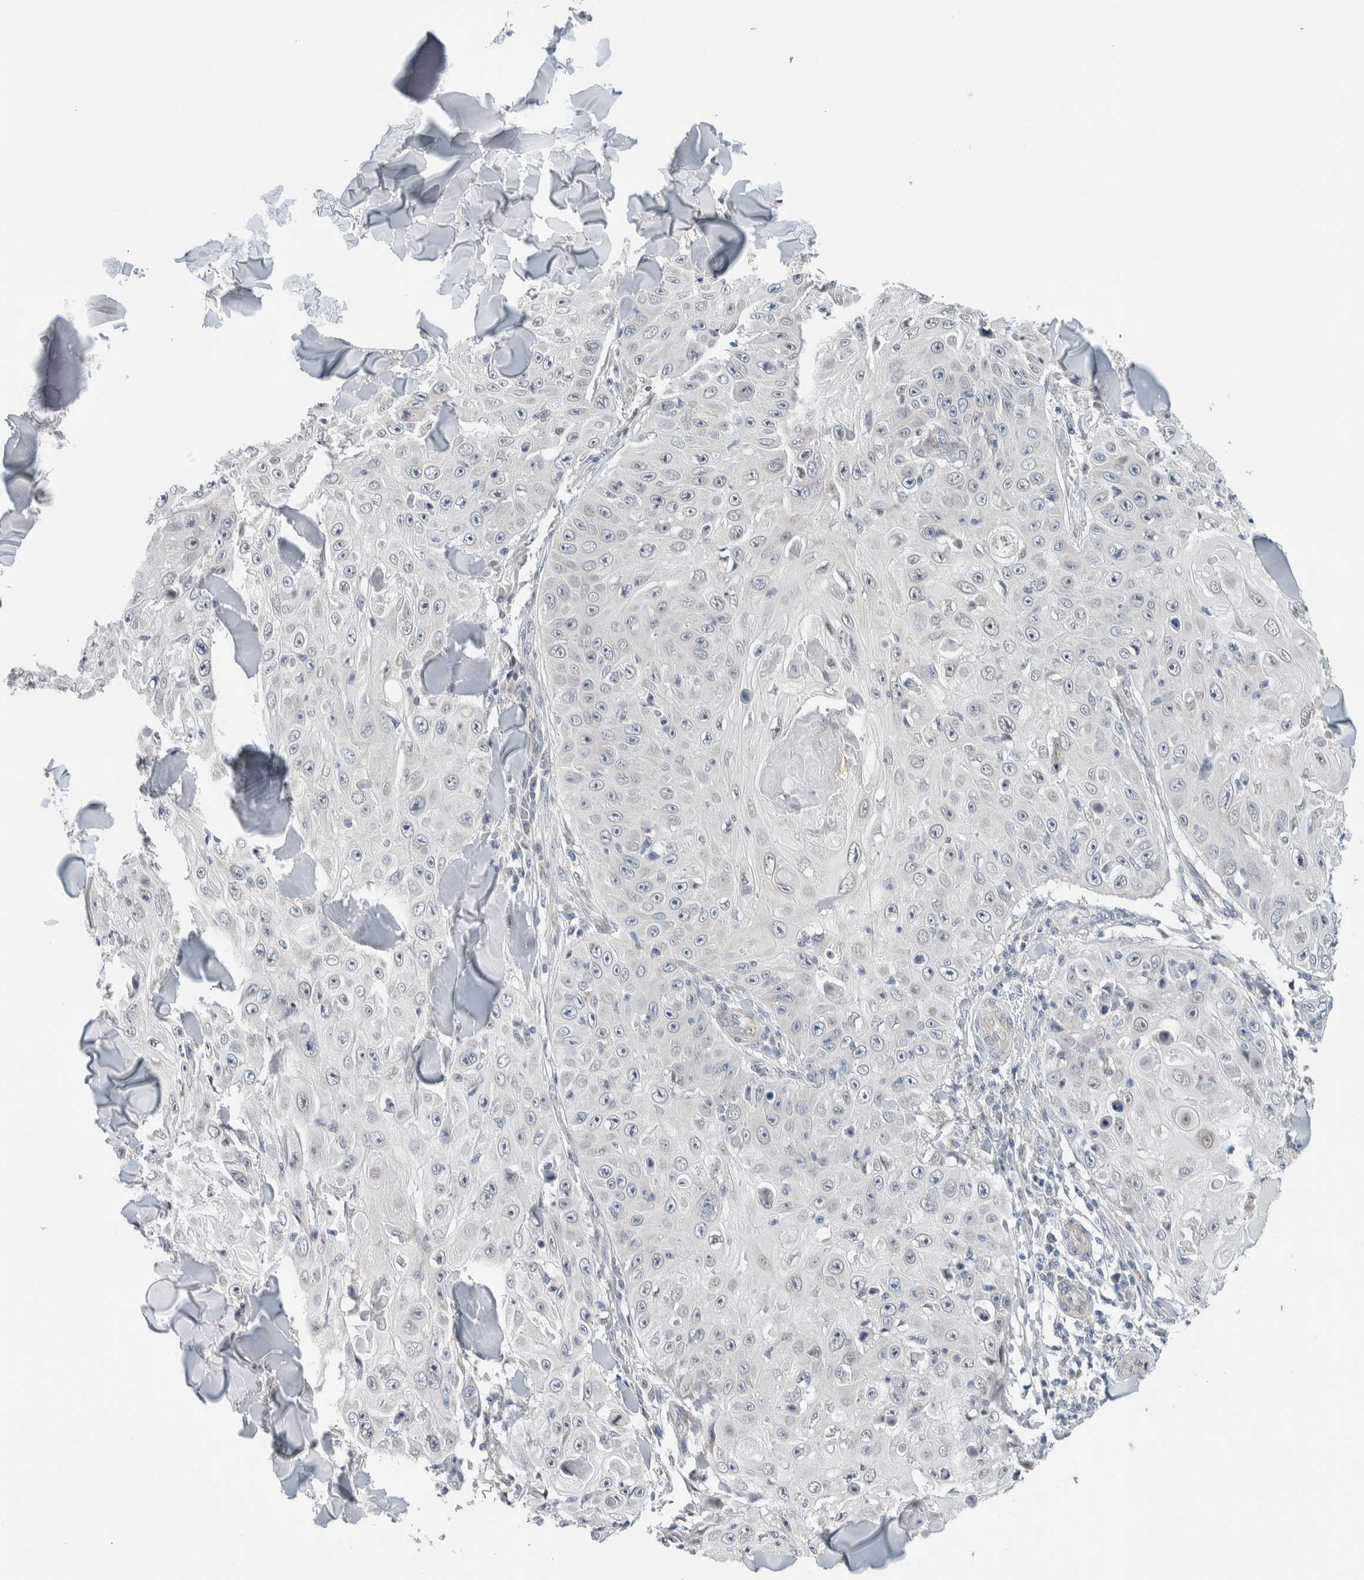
{"staining": {"intensity": "negative", "quantity": "none", "location": "none"}, "tissue": "skin cancer", "cell_type": "Tumor cells", "image_type": "cancer", "snomed": [{"axis": "morphology", "description": "Squamous cell carcinoma, NOS"}, {"axis": "topography", "description": "Skin"}], "caption": "Skin cancer was stained to show a protein in brown. There is no significant expression in tumor cells.", "gene": "NEUROD1", "patient": {"sex": "male", "age": 86}}